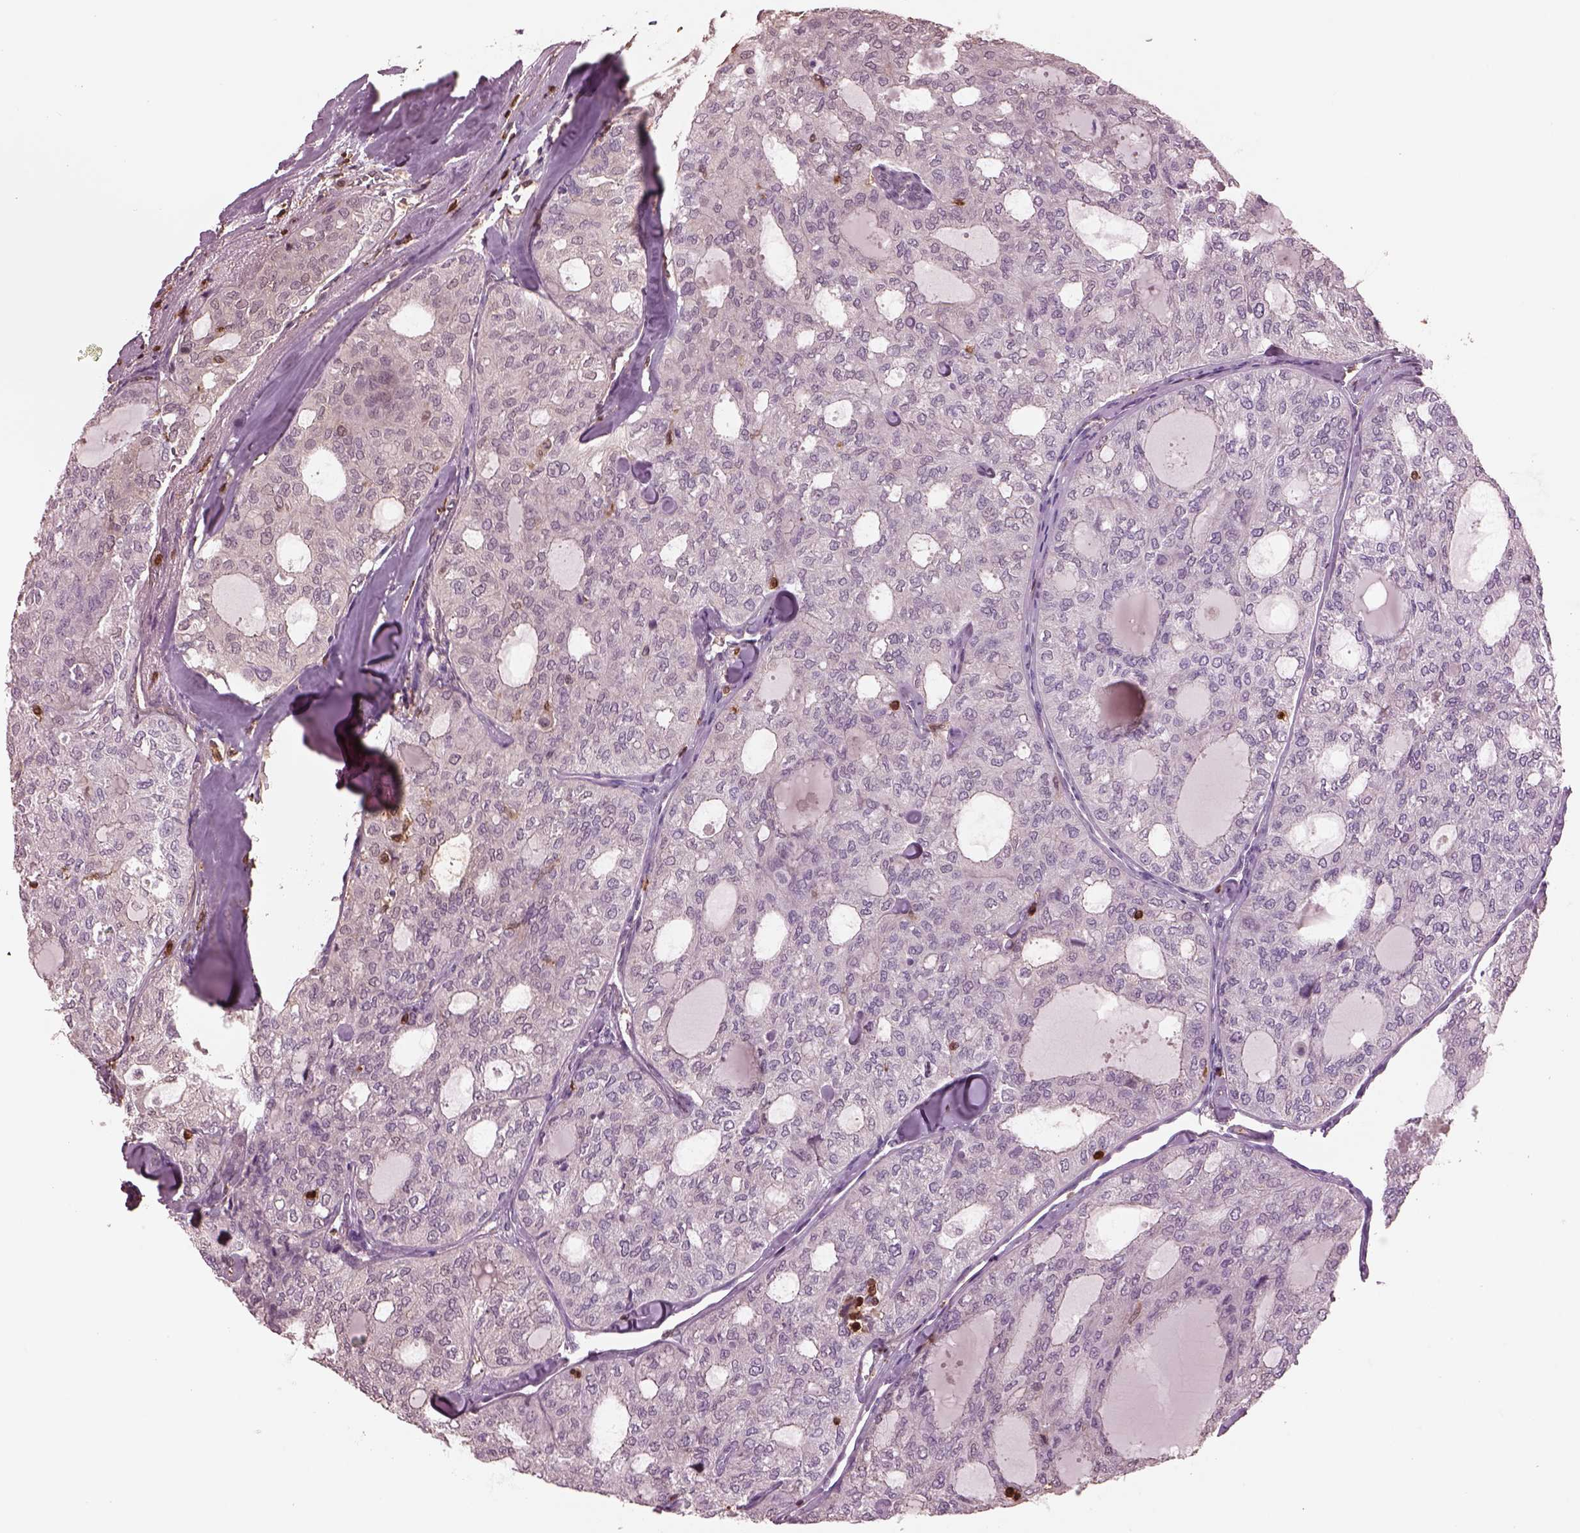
{"staining": {"intensity": "weak", "quantity": "25%-75%", "location": "cytoplasmic/membranous"}, "tissue": "thyroid cancer", "cell_type": "Tumor cells", "image_type": "cancer", "snomed": [{"axis": "morphology", "description": "Follicular adenoma carcinoma, NOS"}, {"axis": "topography", "description": "Thyroid gland"}], "caption": "IHC of human thyroid cancer demonstrates low levels of weak cytoplasmic/membranous positivity in about 25%-75% of tumor cells.", "gene": "IL31RA", "patient": {"sex": "male", "age": 75}}